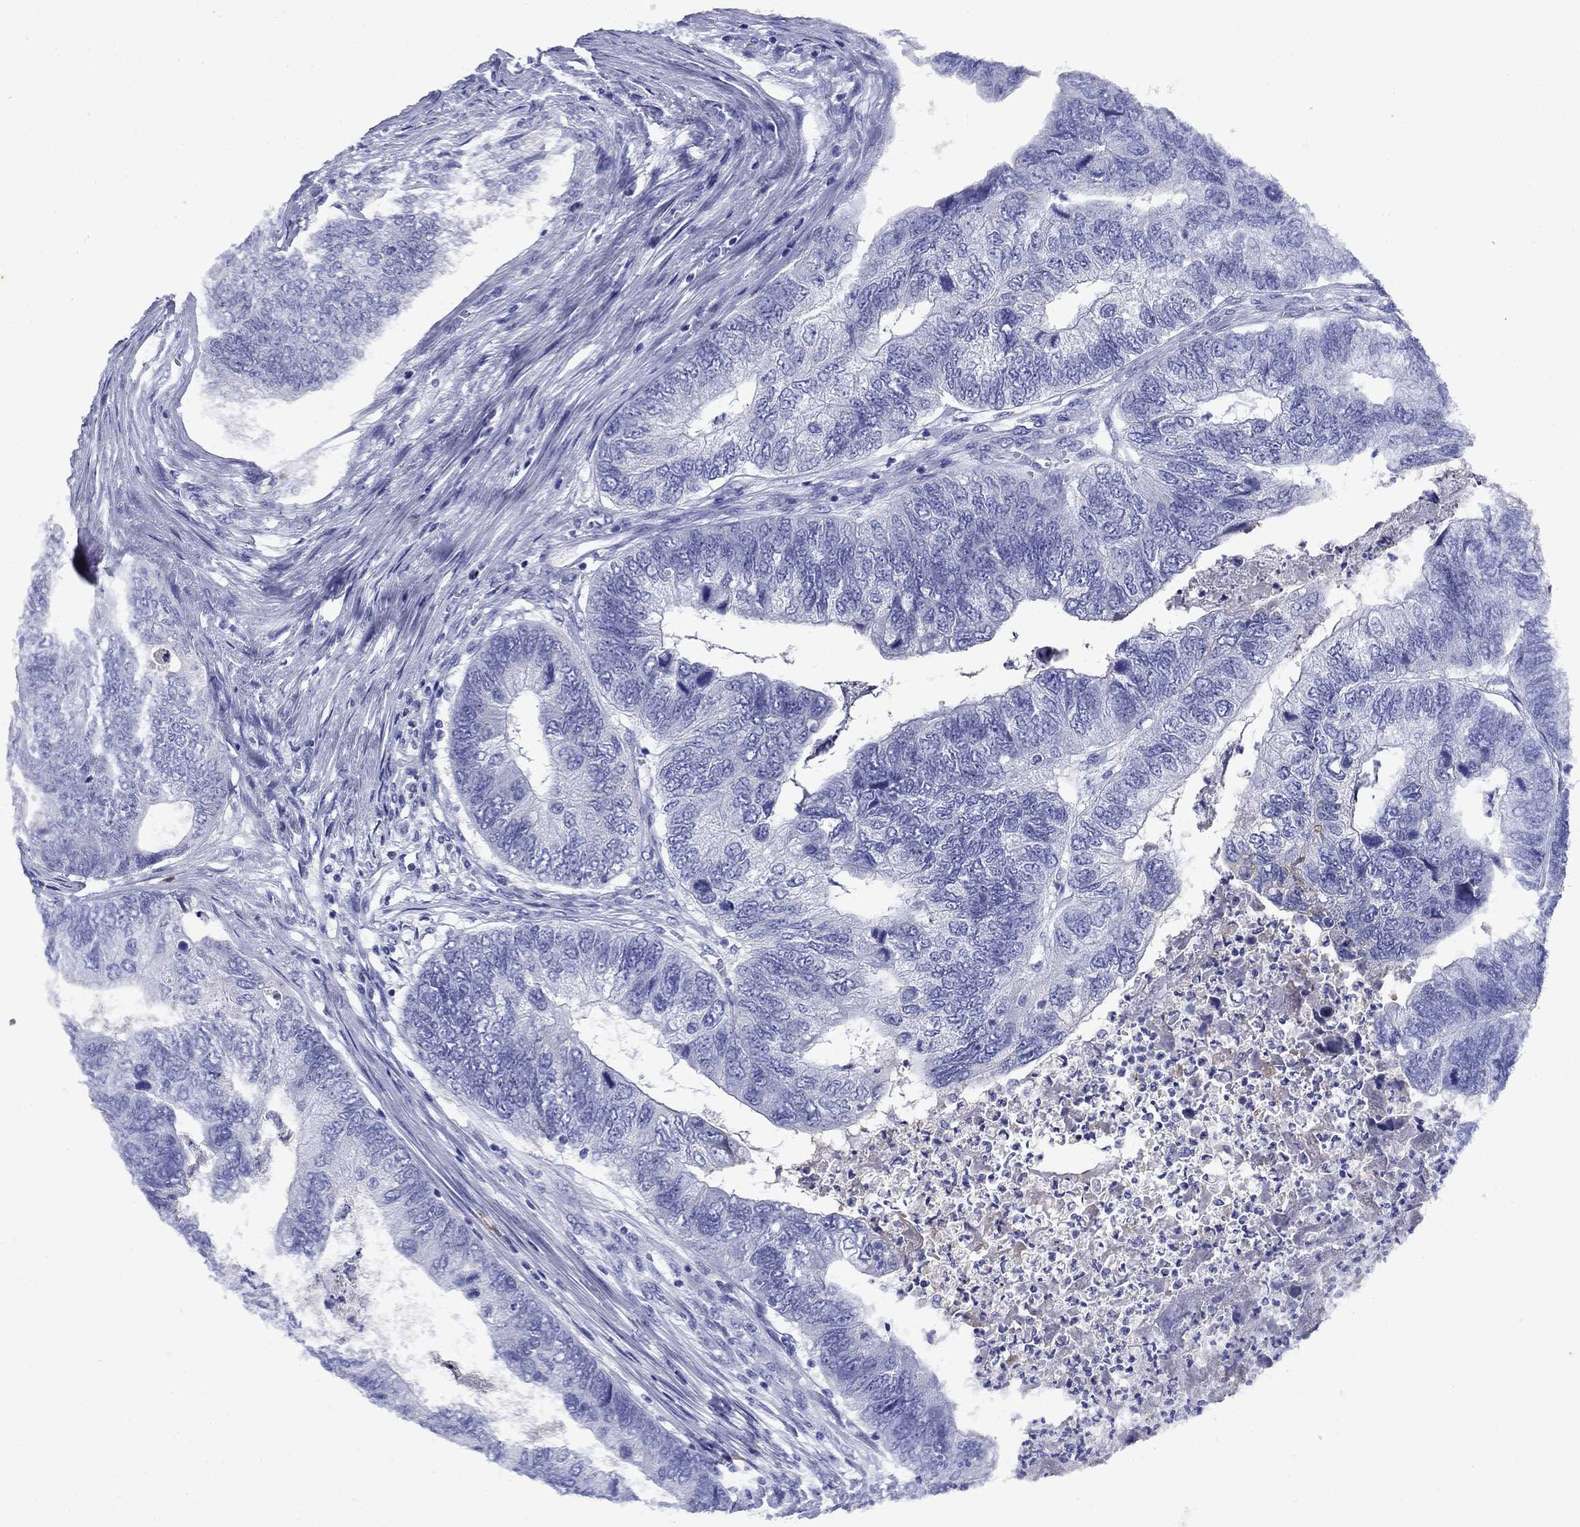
{"staining": {"intensity": "negative", "quantity": "none", "location": "none"}, "tissue": "colorectal cancer", "cell_type": "Tumor cells", "image_type": "cancer", "snomed": [{"axis": "morphology", "description": "Adenocarcinoma, NOS"}, {"axis": "topography", "description": "Colon"}], "caption": "Protein analysis of colorectal cancer reveals no significant positivity in tumor cells.", "gene": "CD1A", "patient": {"sex": "female", "age": 67}}